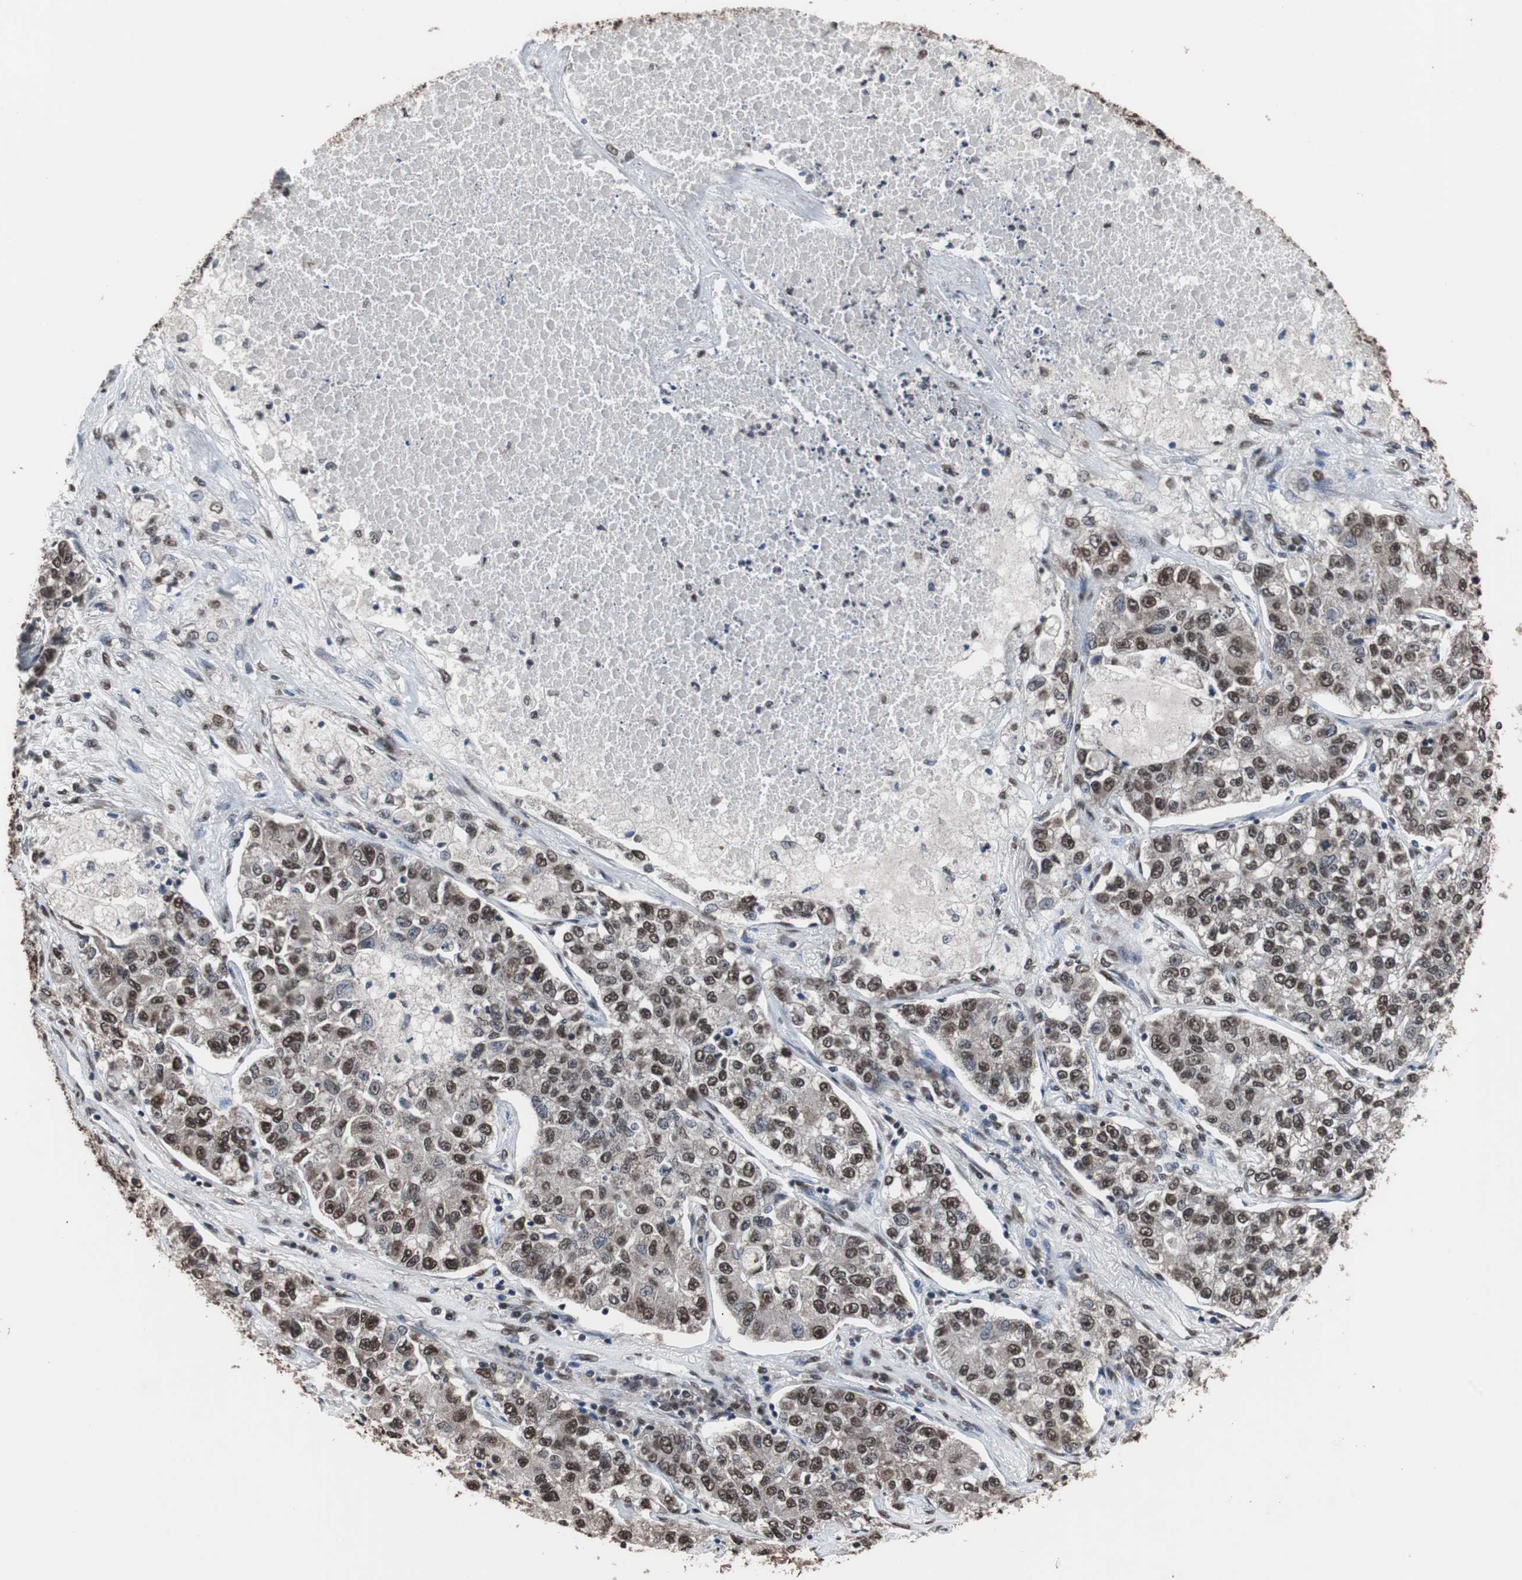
{"staining": {"intensity": "moderate", "quantity": ">75%", "location": "nuclear"}, "tissue": "lung cancer", "cell_type": "Tumor cells", "image_type": "cancer", "snomed": [{"axis": "morphology", "description": "Adenocarcinoma, NOS"}, {"axis": "topography", "description": "Lung"}], "caption": "Protein expression by IHC exhibits moderate nuclear expression in approximately >75% of tumor cells in adenocarcinoma (lung). (Brightfield microscopy of DAB IHC at high magnification).", "gene": "MED27", "patient": {"sex": "male", "age": 49}}